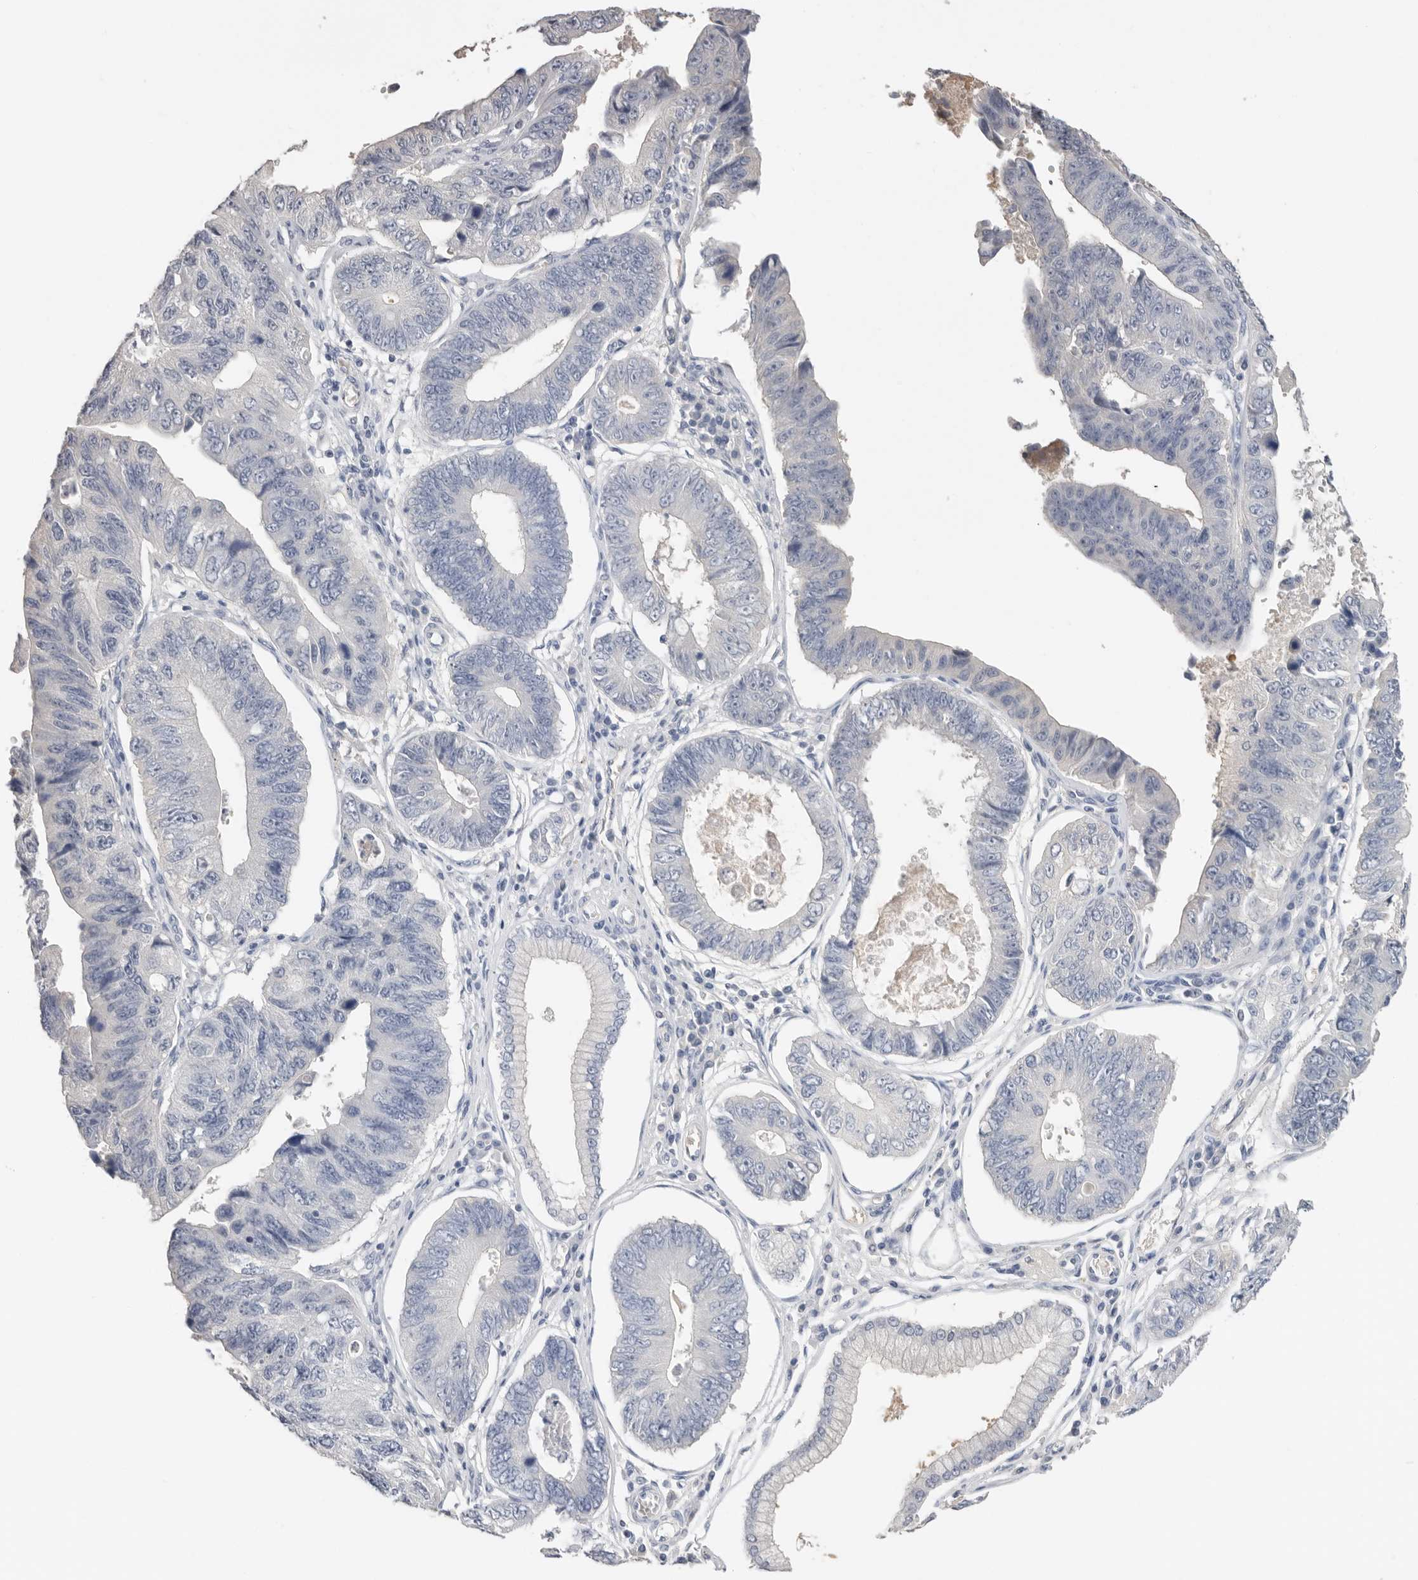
{"staining": {"intensity": "negative", "quantity": "none", "location": "none"}, "tissue": "stomach cancer", "cell_type": "Tumor cells", "image_type": "cancer", "snomed": [{"axis": "morphology", "description": "Adenocarcinoma, NOS"}, {"axis": "topography", "description": "Stomach"}], "caption": "Tumor cells show no significant positivity in stomach cancer (adenocarcinoma).", "gene": "APOA2", "patient": {"sex": "male", "age": 59}}